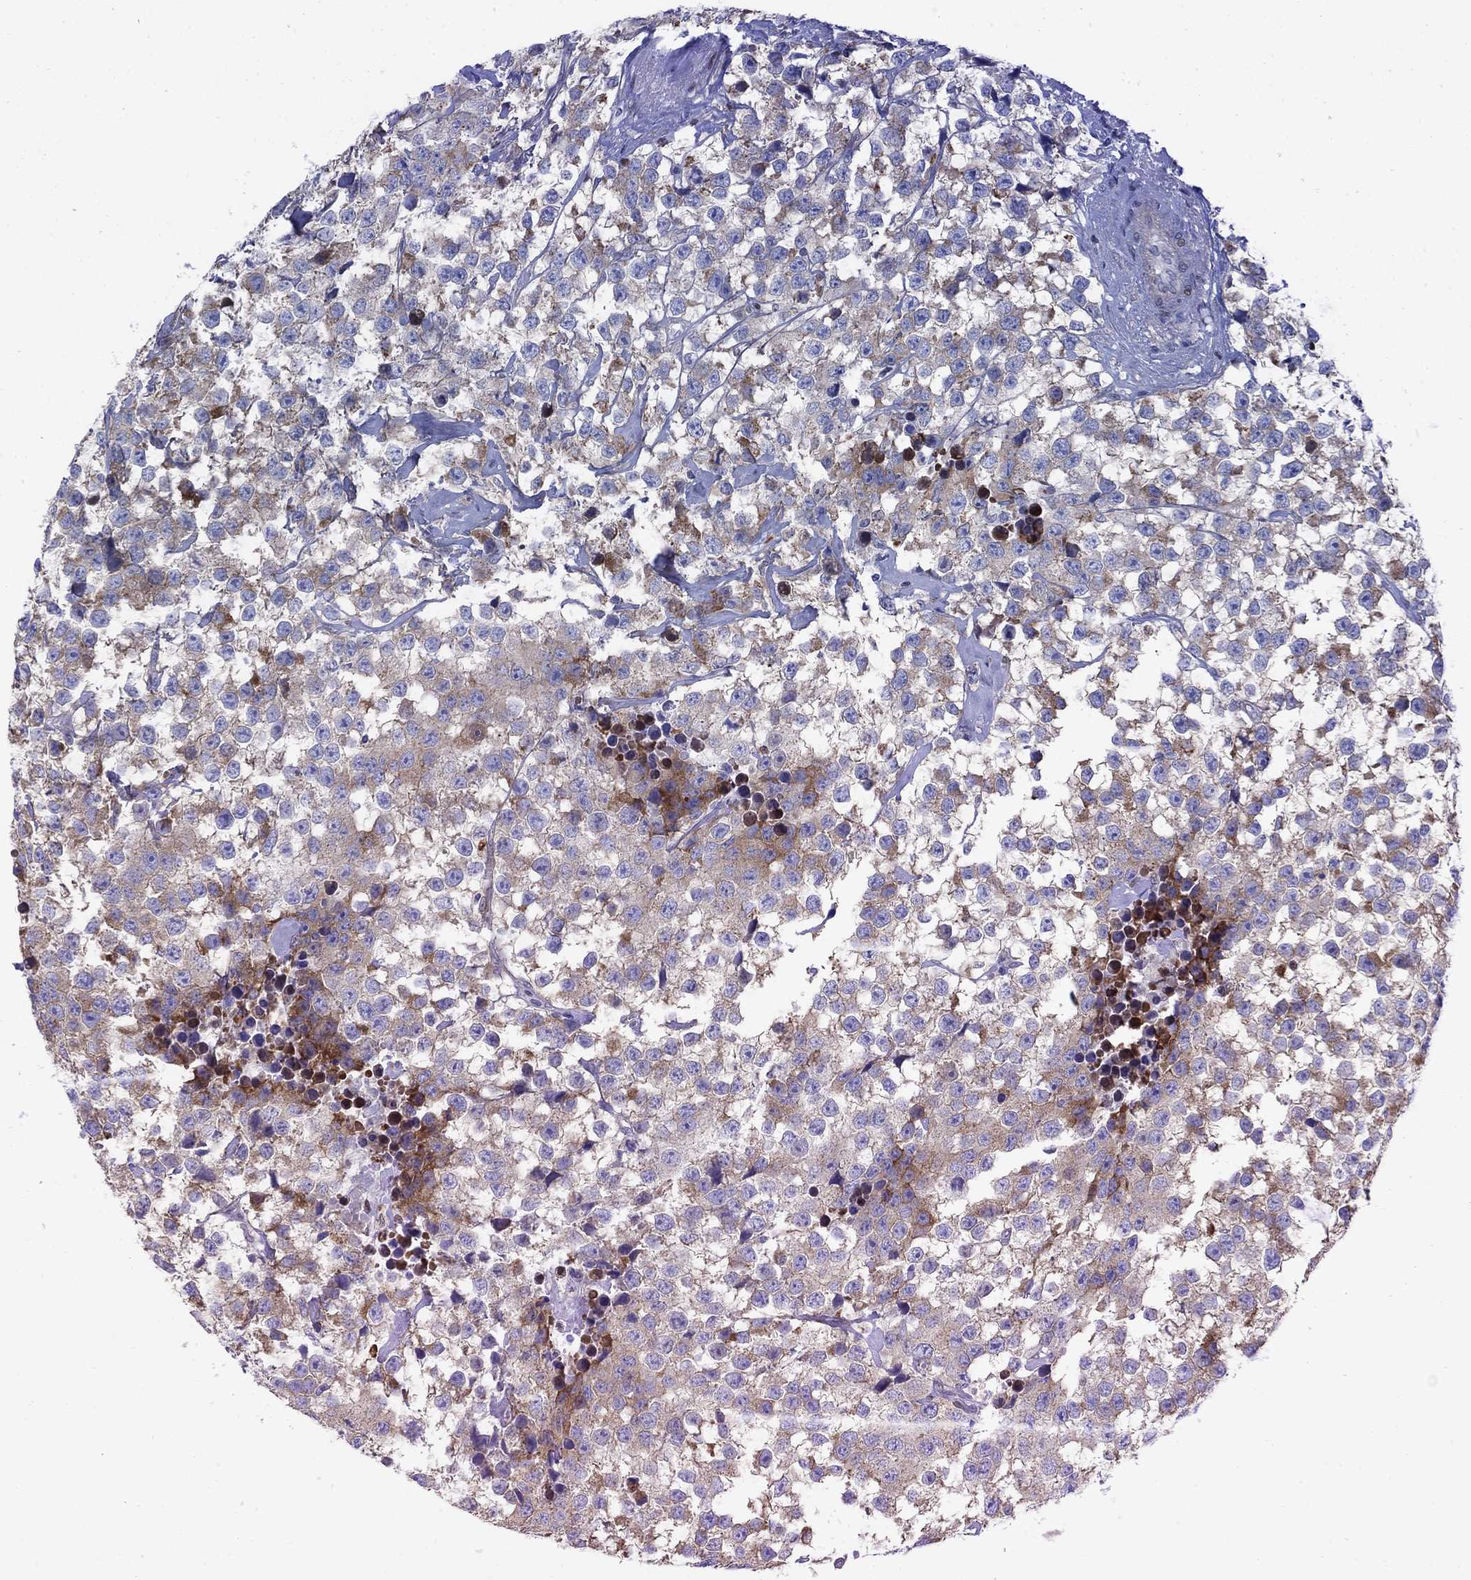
{"staining": {"intensity": "moderate", "quantity": ">75%", "location": "cytoplasmic/membranous"}, "tissue": "testis cancer", "cell_type": "Tumor cells", "image_type": "cancer", "snomed": [{"axis": "morphology", "description": "Seminoma, NOS"}, {"axis": "topography", "description": "Testis"}], "caption": "This is an image of IHC staining of testis cancer, which shows moderate staining in the cytoplasmic/membranous of tumor cells.", "gene": "MYO3A", "patient": {"sex": "male", "age": 59}}